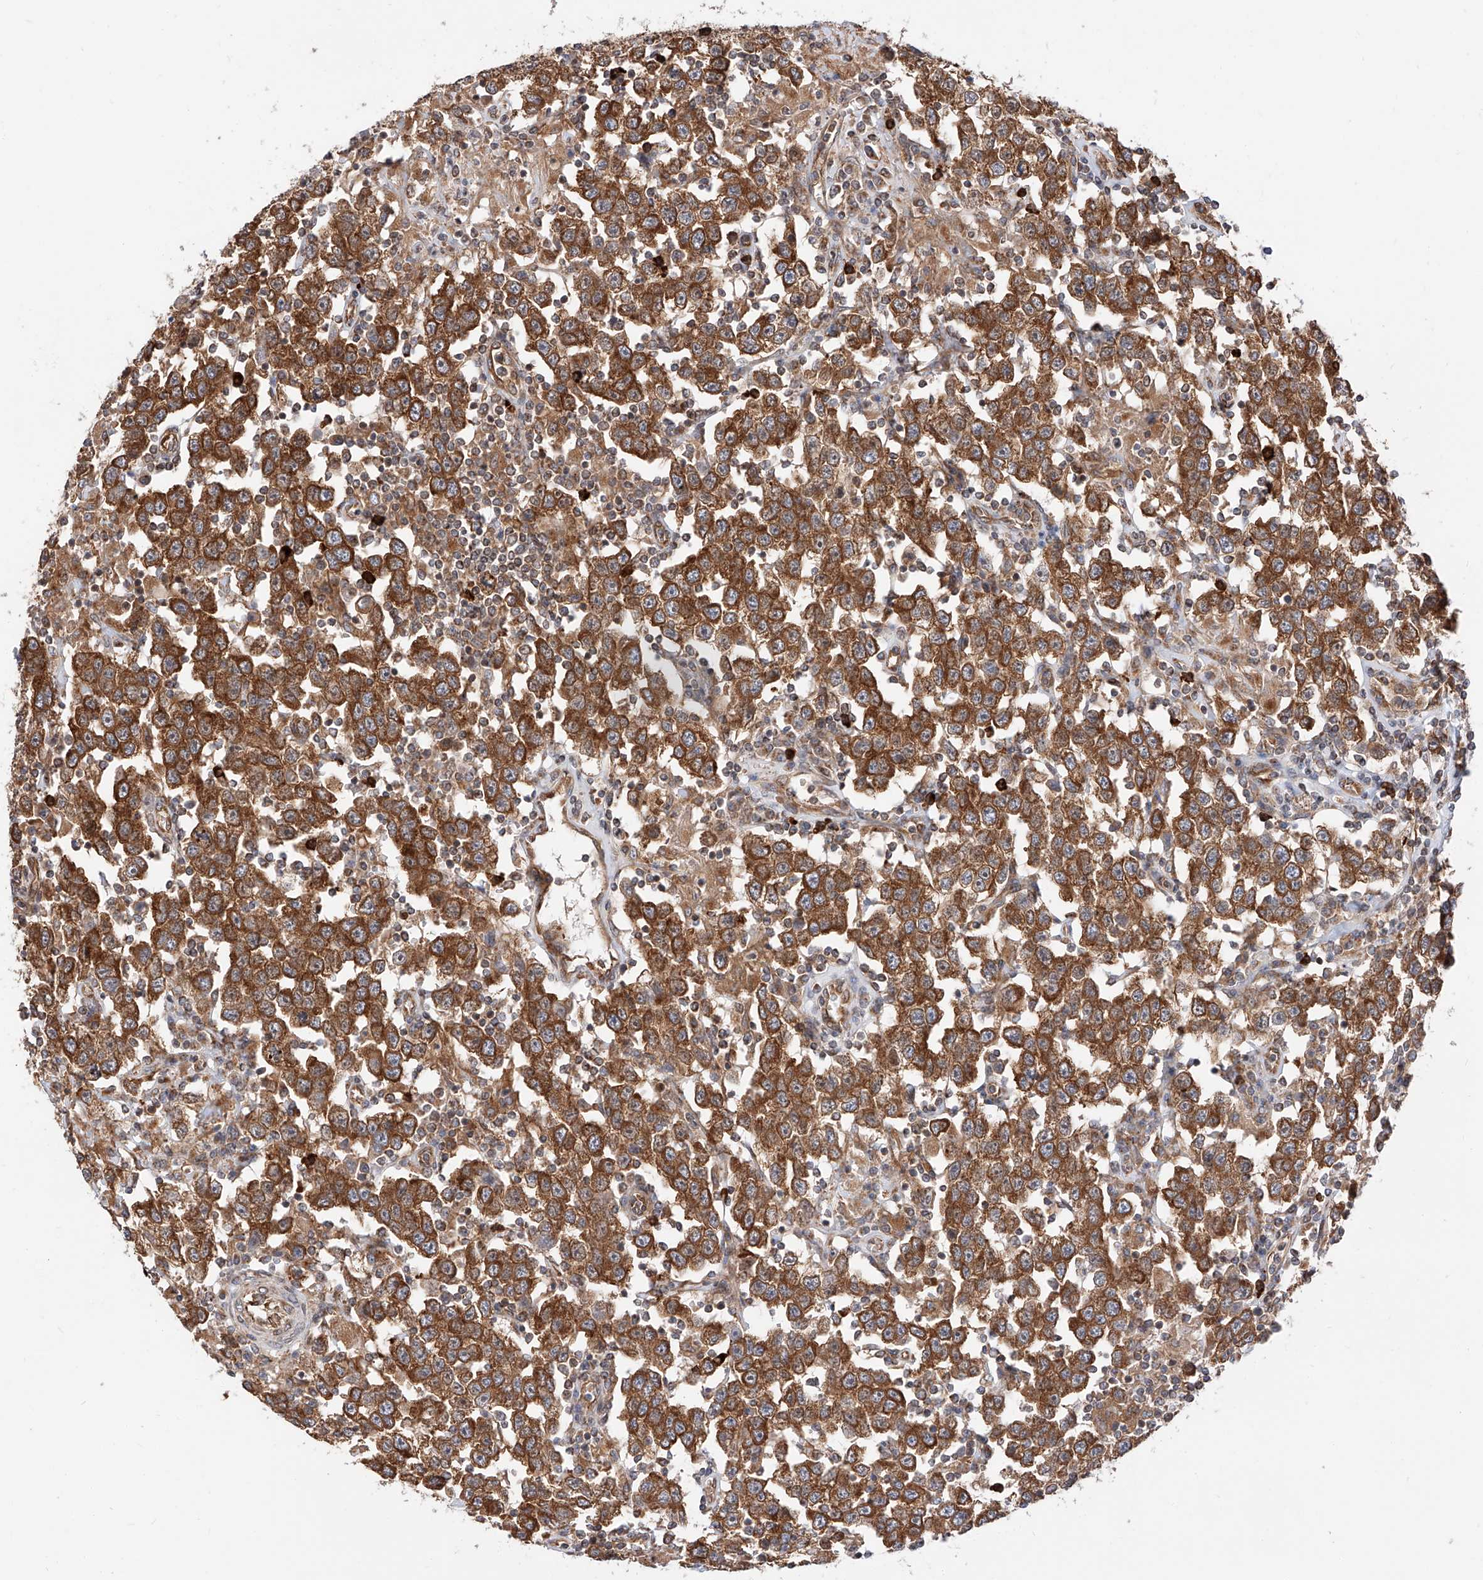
{"staining": {"intensity": "strong", "quantity": ">75%", "location": "cytoplasmic/membranous"}, "tissue": "testis cancer", "cell_type": "Tumor cells", "image_type": "cancer", "snomed": [{"axis": "morphology", "description": "Seminoma, NOS"}, {"axis": "topography", "description": "Testis"}], "caption": "IHC photomicrograph of neoplastic tissue: human testis cancer (seminoma) stained using immunohistochemistry (IHC) displays high levels of strong protein expression localized specifically in the cytoplasmic/membranous of tumor cells, appearing as a cytoplasmic/membranous brown color.", "gene": "ISCA2", "patient": {"sex": "male", "age": 41}}